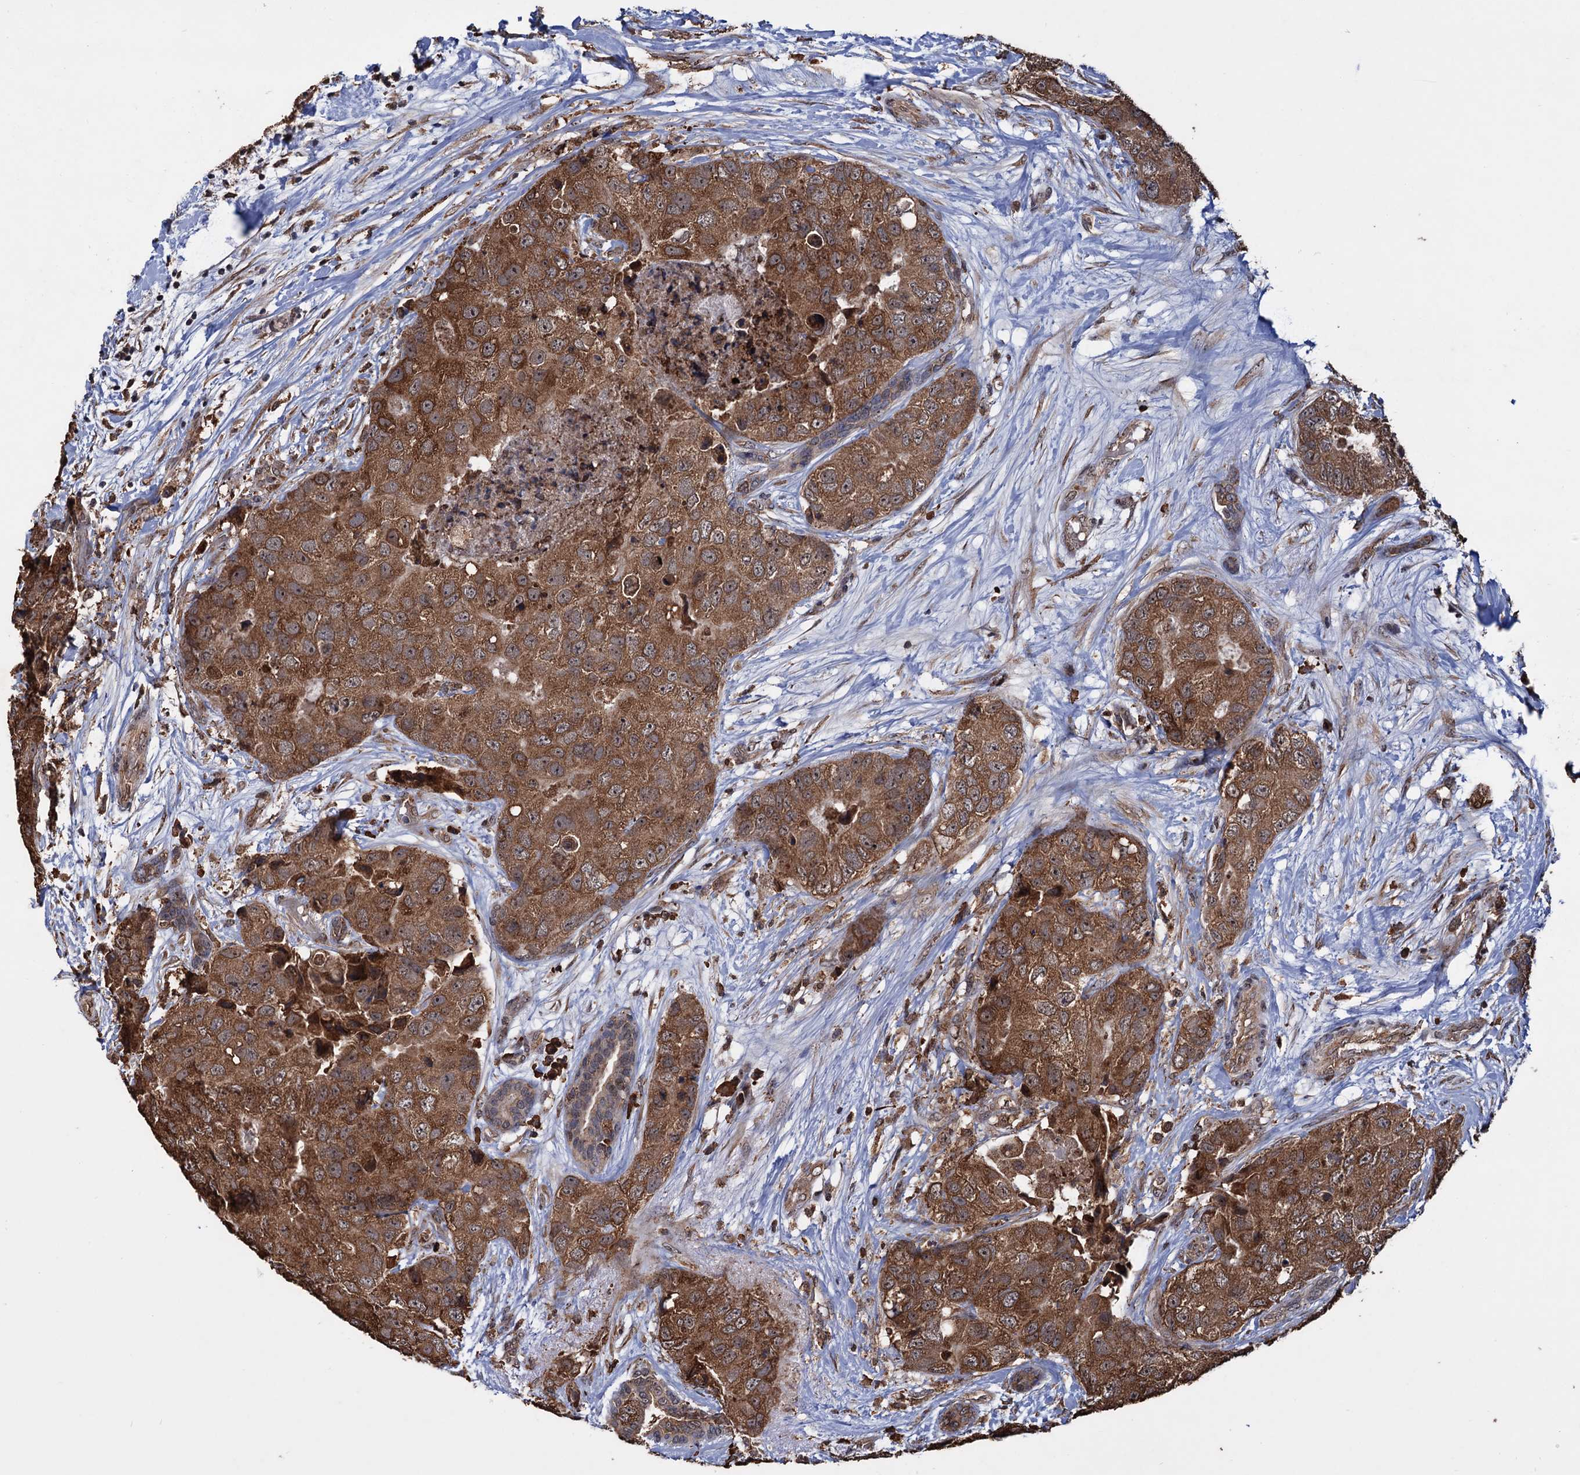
{"staining": {"intensity": "moderate", "quantity": ">75%", "location": "cytoplasmic/membranous"}, "tissue": "breast cancer", "cell_type": "Tumor cells", "image_type": "cancer", "snomed": [{"axis": "morphology", "description": "Duct carcinoma"}, {"axis": "topography", "description": "Breast"}], "caption": "A micrograph of human intraductal carcinoma (breast) stained for a protein displays moderate cytoplasmic/membranous brown staining in tumor cells.", "gene": "TBC1D12", "patient": {"sex": "female", "age": 62}}